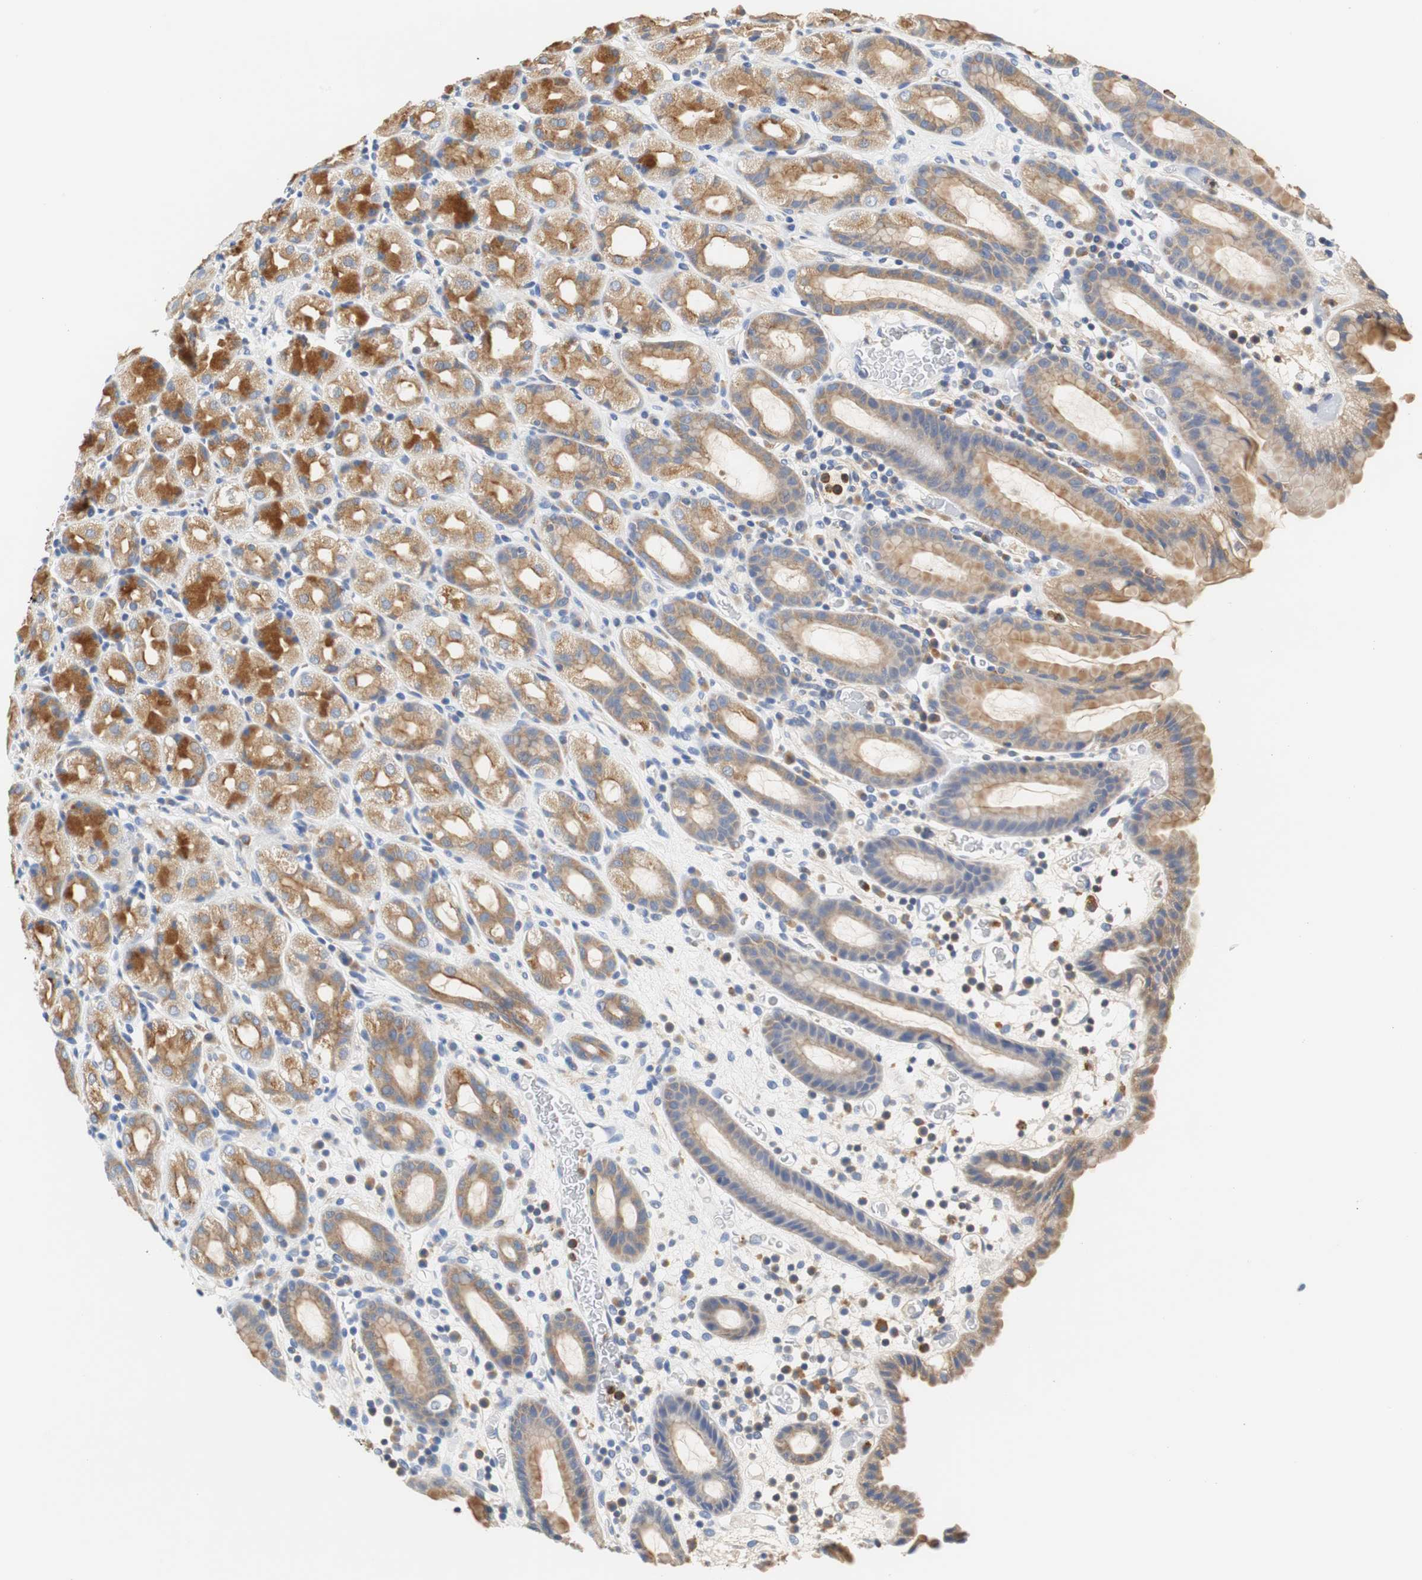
{"staining": {"intensity": "strong", "quantity": ">75%", "location": "cytoplasmic/membranous"}, "tissue": "stomach", "cell_type": "Glandular cells", "image_type": "normal", "snomed": [{"axis": "morphology", "description": "Normal tissue, NOS"}, {"axis": "topography", "description": "Stomach, upper"}], "caption": "Immunohistochemistry (IHC) photomicrograph of unremarkable human stomach stained for a protein (brown), which demonstrates high levels of strong cytoplasmic/membranous staining in about >75% of glandular cells.", "gene": "VAMP8", "patient": {"sex": "male", "age": 68}}